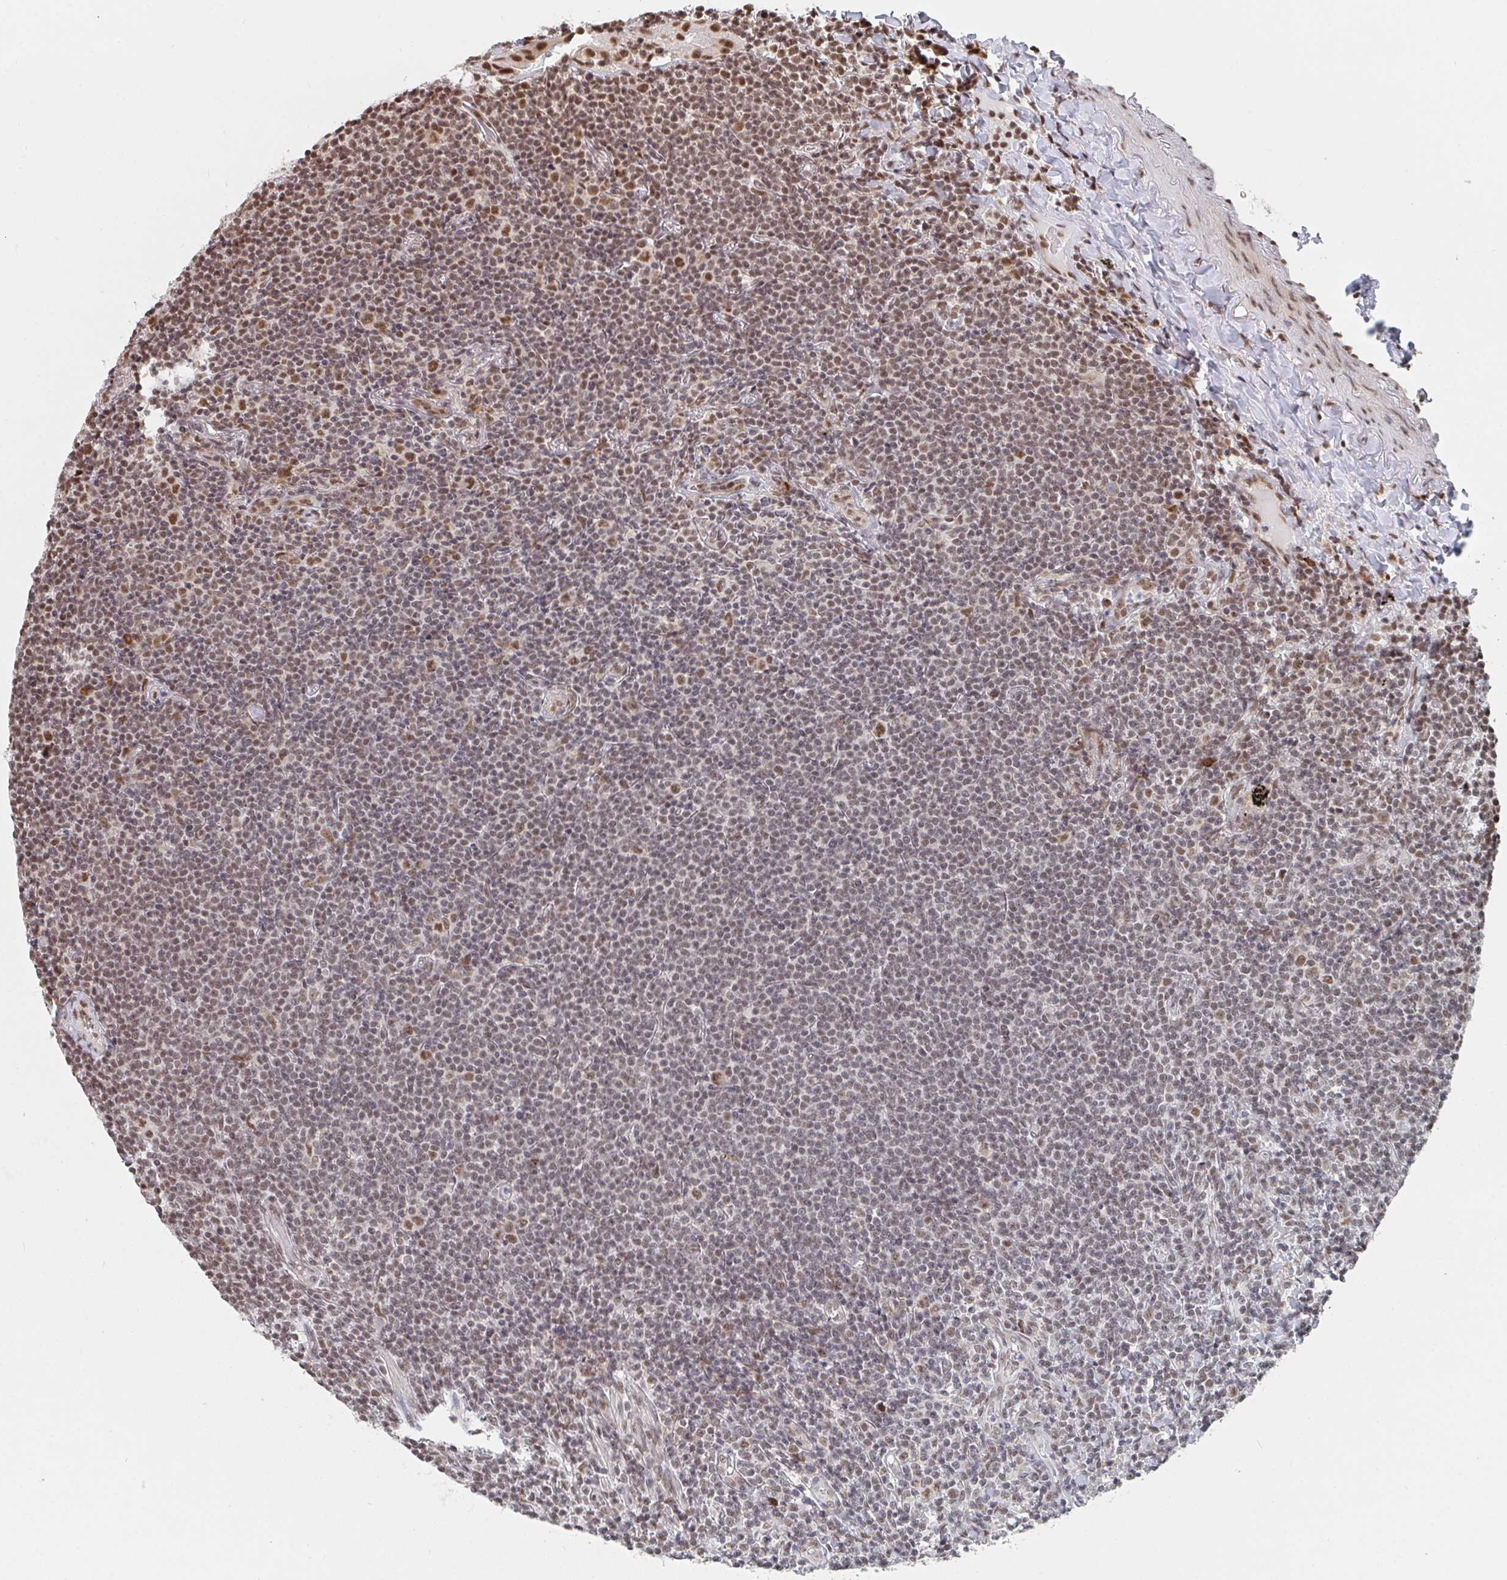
{"staining": {"intensity": "moderate", "quantity": "25%-75%", "location": "nuclear"}, "tissue": "lymphoma", "cell_type": "Tumor cells", "image_type": "cancer", "snomed": [{"axis": "morphology", "description": "Malignant lymphoma, non-Hodgkin's type, Low grade"}, {"axis": "topography", "description": "Lung"}], "caption": "Human malignant lymphoma, non-Hodgkin's type (low-grade) stained with a brown dye exhibits moderate nuclear positive expression in about 25%-75% of tumor cells.", "gene": "MBNL1", "patient": {"sex": "female", "age": 71}}